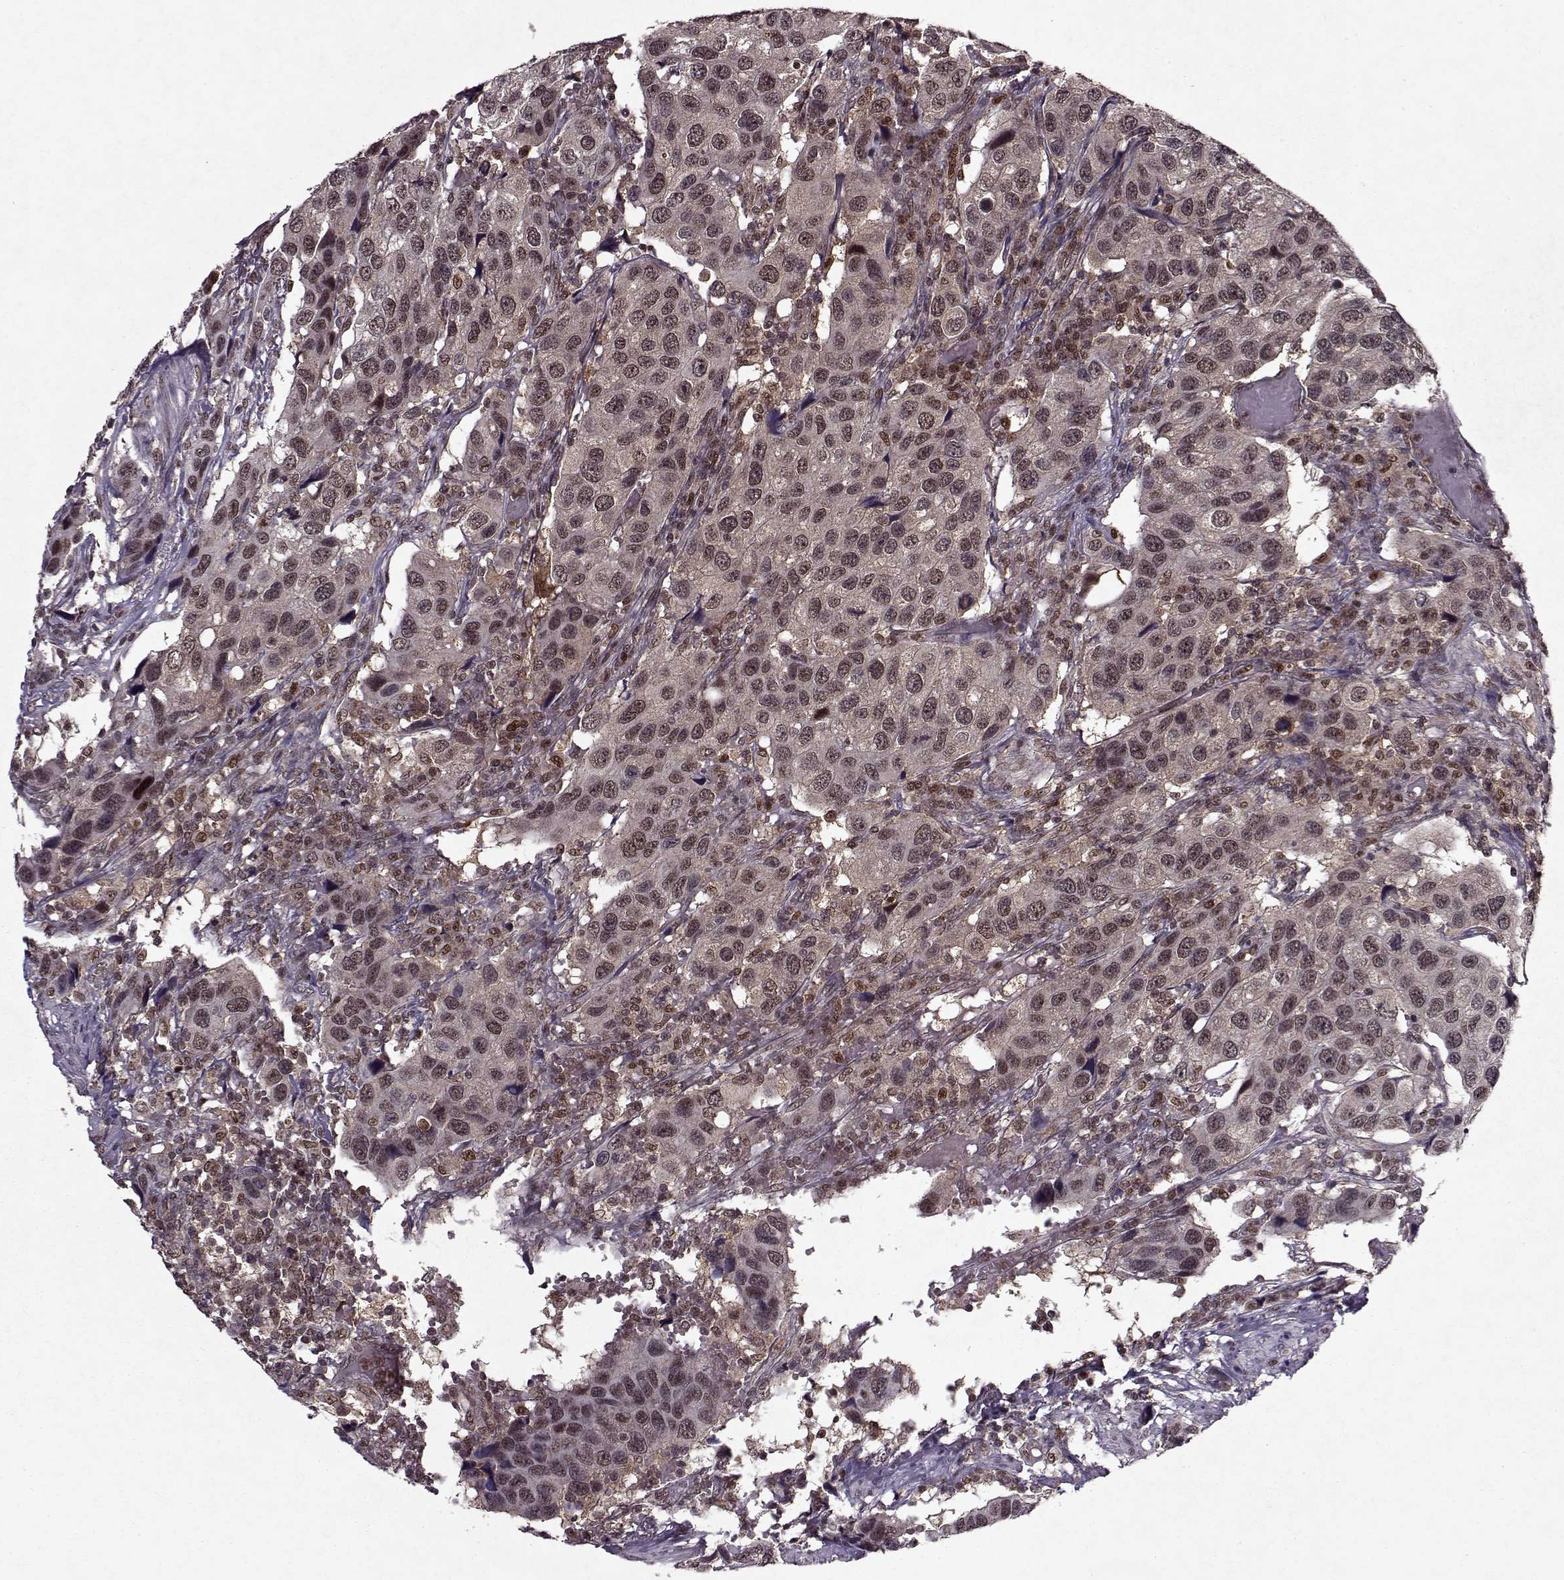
{"staining": {"intensity": "weak", "quantity": ">75%", "location": "nuclear"}, "tissue": "urothelial cancer", "cell_type": "Tumor cells", "image_type": "cancer", "snomed": [{"axis": "morphology", "description": "Urothelial carcinoma, High grade"}, {"axis": "topography", "description": "Urinary bladder"}], "caption": "A brown stain highlights weak nuclear staining of a protein in human high-grade urothelial carcinoma tumor cells.", "gene": "PSMA7", "patient": {"sex": "male", "age": 79}}